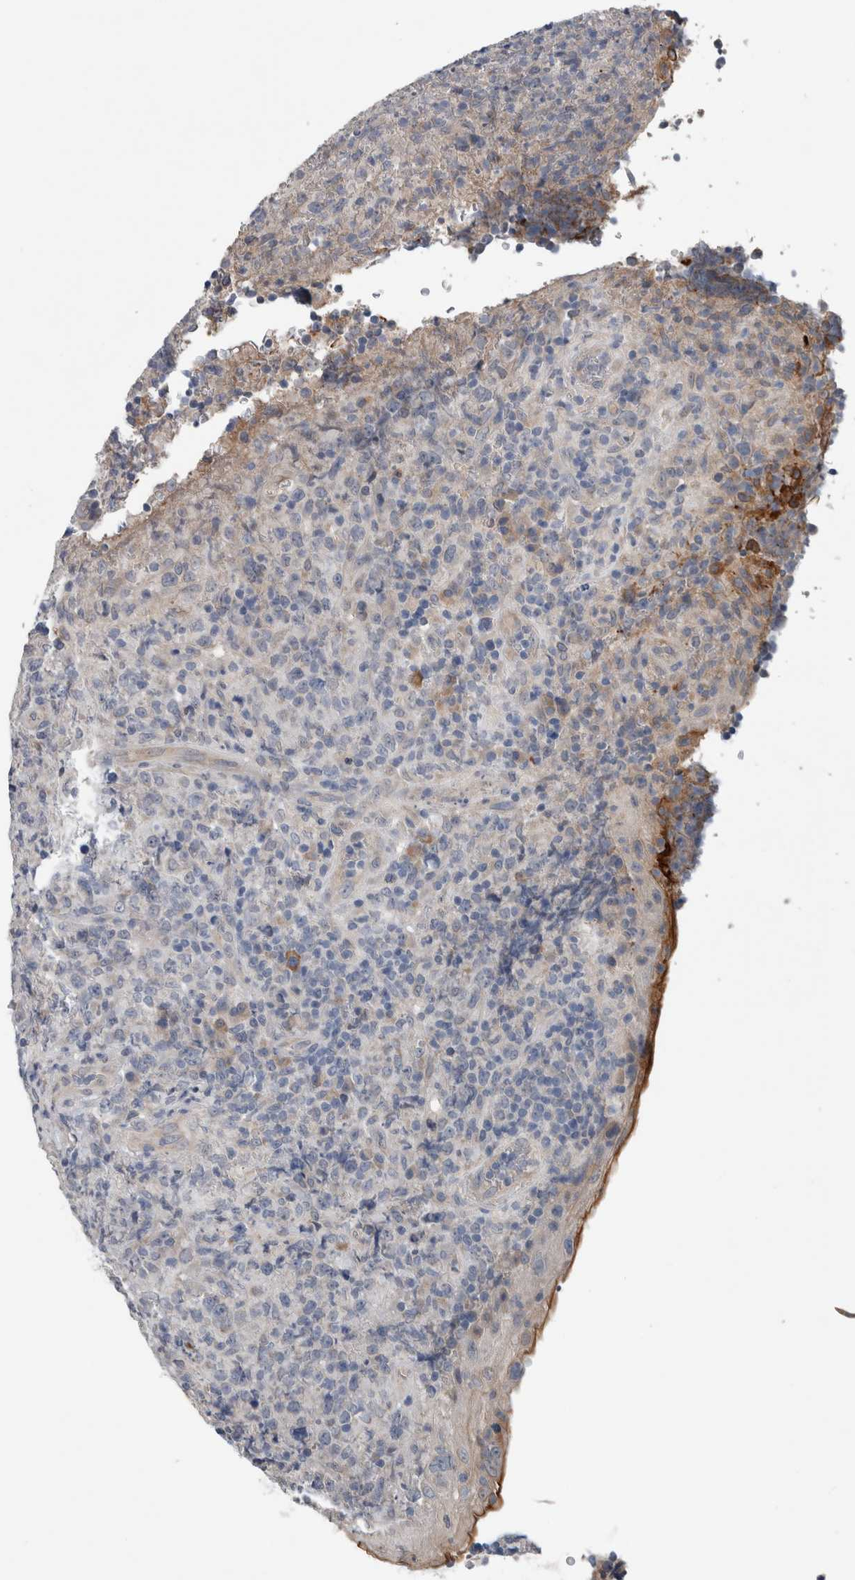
{"staining": {"intensity": "negative", "quantity": "none", "location": "none"}, "tissue": "lymphoma", "cell_type": "Tumor cells", "image_type": "cancer", "snomed": [{"axis": "morphology", "description": "Malignant lymphoma, non-Hodgkin's type, High grade"}, {"axis": "topography", "description": "Tonsil"}], "caption": "A histopathology image of human lymphoma is negative for staining in tumor cells. (Stains: DAB (3,3'-diaminobenzidine) immunohistochemistry with hematoxylin counter stain, Microscopy: brightfield microscopy at high magnification).", "gene": "CRNN", "patient": {"sex": "female", "age": 36}}